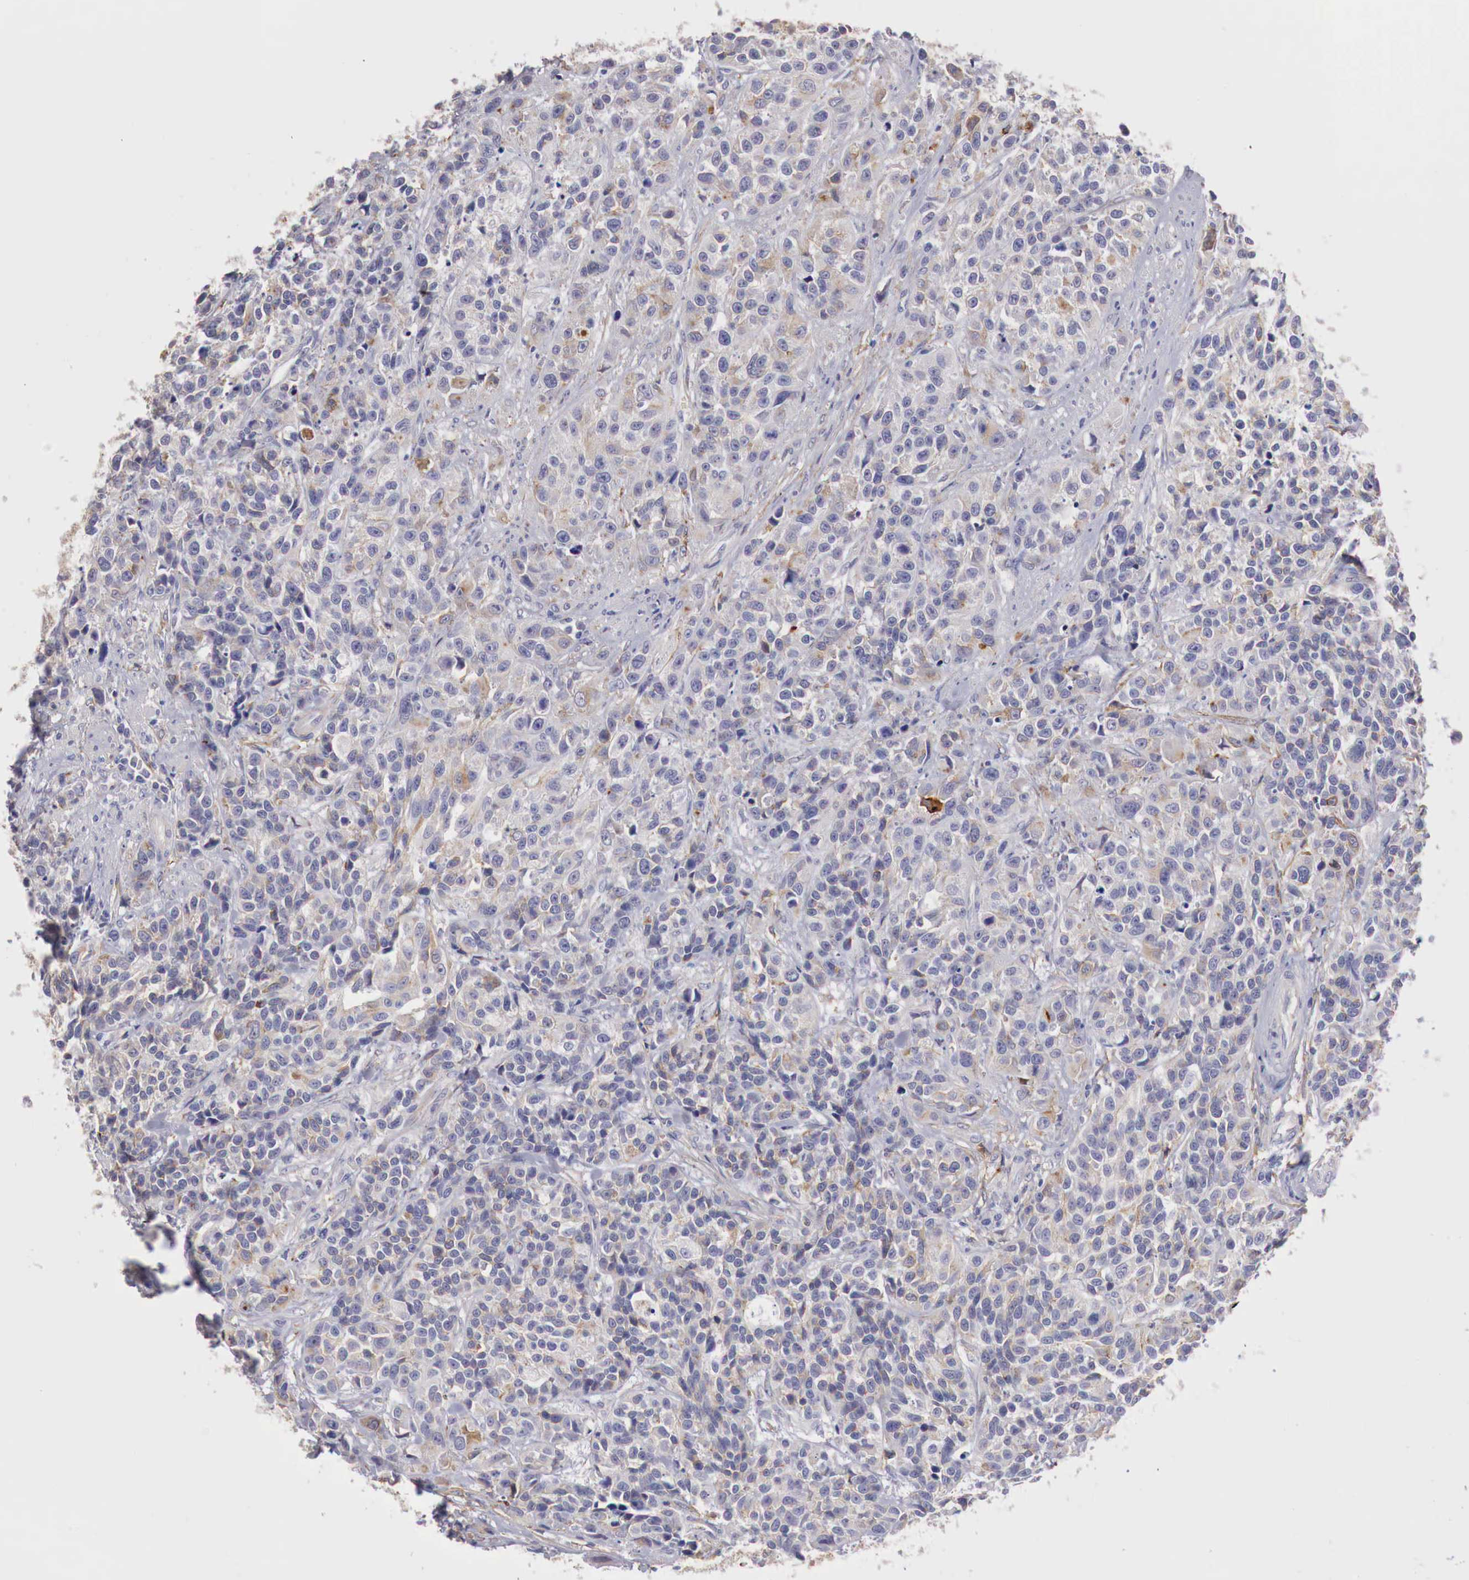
{"staining": {"intensity": "negative", "quantity": "none", "location": "none"}, "tissue": "urothelial cancer", "cell_type": "Tumor cells", "image_type": "cancer", "snomed": [{"axis": "morphology", "description": "Urothelial carcinoma, High grade"}, {"axis": "topography", "description": "Urinary bladder"}], "caption": "This is an immunohistochemistry photomicrograph of urothelial carcinoma (high-grade). There is no positivity in tumor cells.", "gene": "KLHDC7B", "patient": {"sex": "female", "age": 81}}